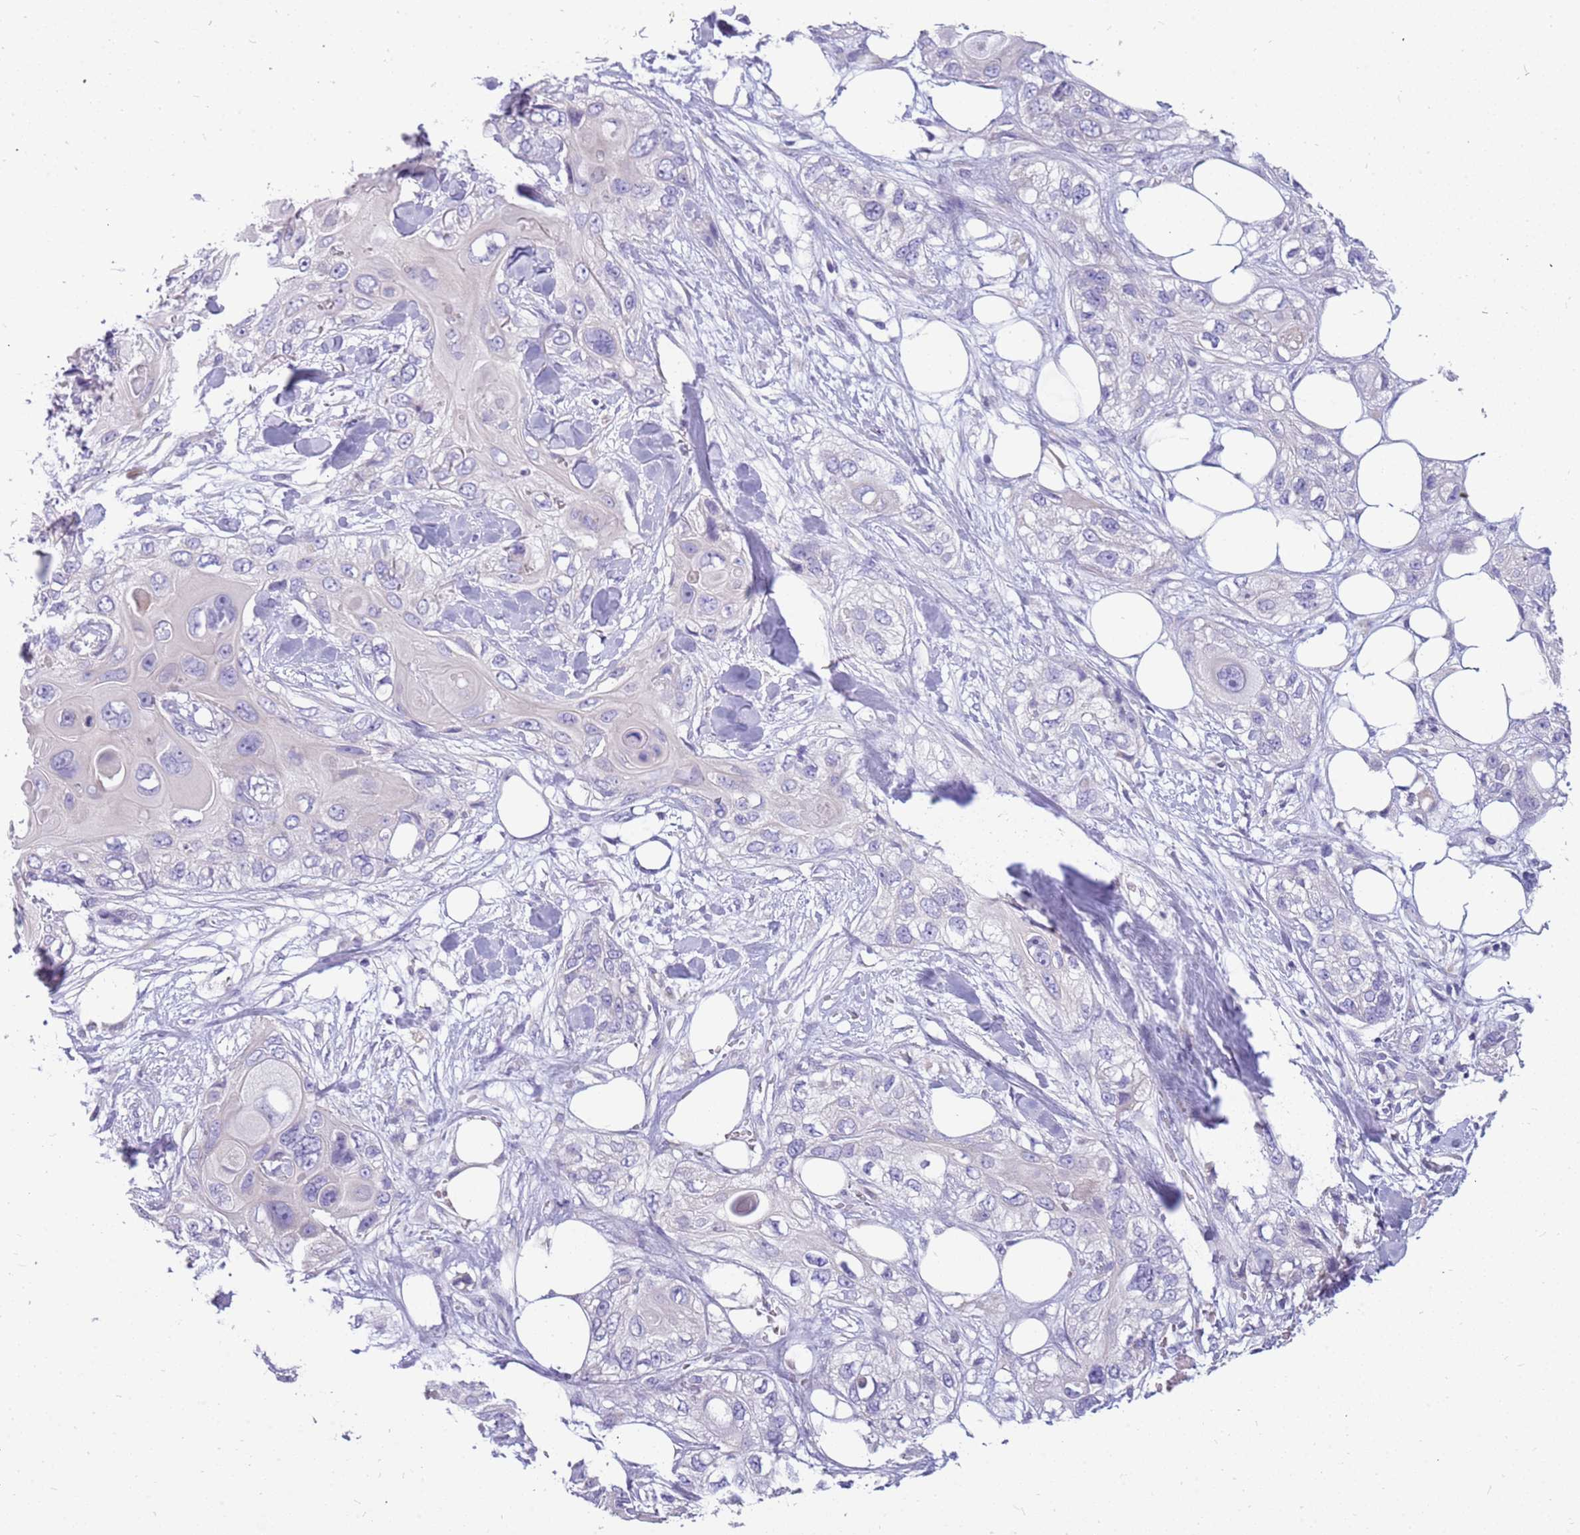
{"staining": {"intensity": "negative", "quantity": "none", "location": "none"}, "tissue": "skin cancer", "cell_type": "Tumor cells", "image_type": "cancer", "snomed": [{"axis": "morphology", "description": "Normal tissue, NOS"}, {"axis": "morphology", "description": "Squamous cell carcinoma, NOS"}, {"axis": "topography", "description": "Skin"}], "caption": "Micrograph shows no protein staining in tumor cells of skin squamous cell carcinoma tissue.", "gene": "RHCG", "patient": {"sex": "male", "age": 72}}